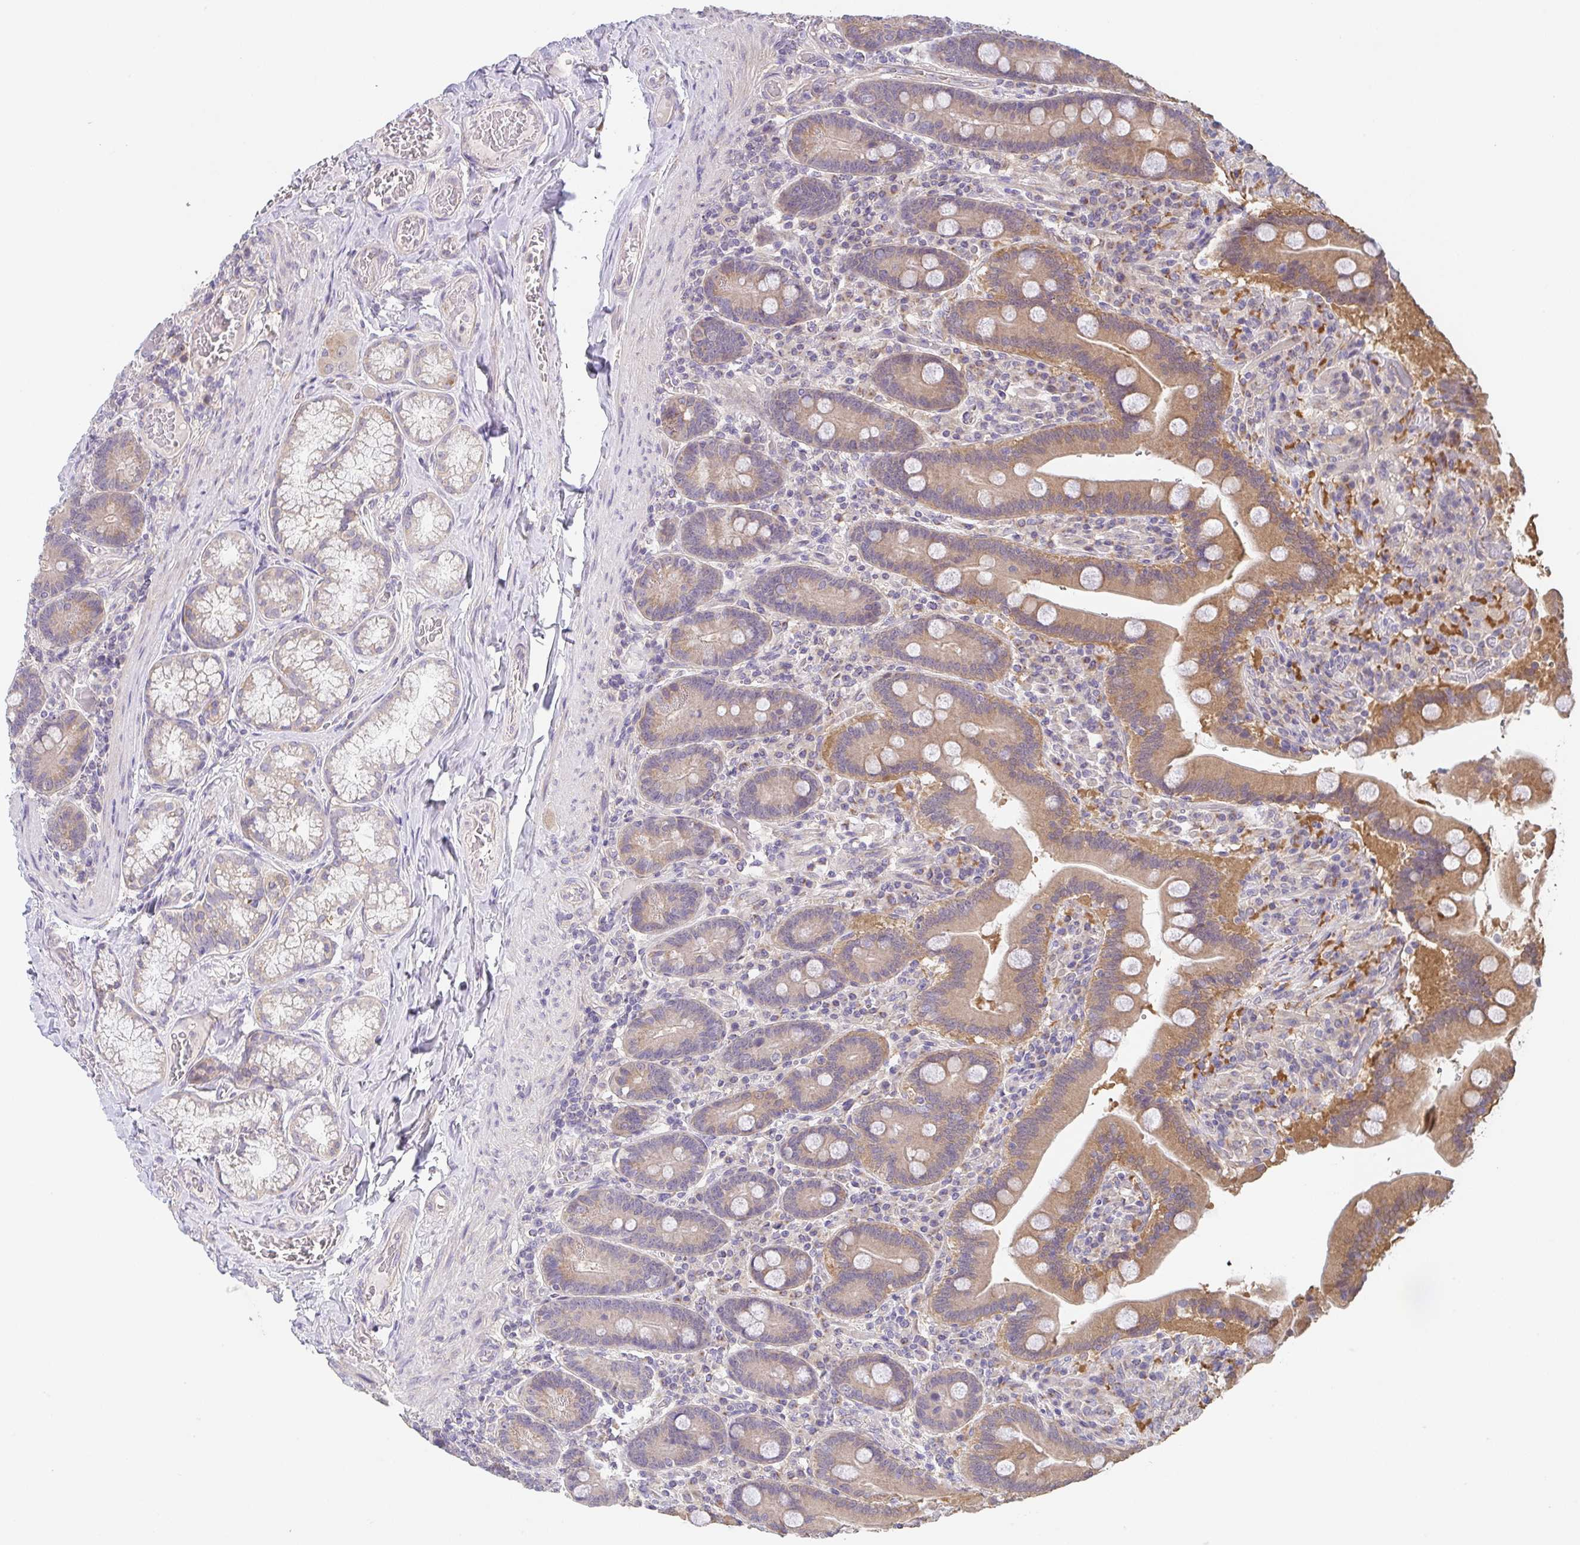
{"staining": {"intensity": "moderate", "quantity": ">75%", "location": "cytoplasmic/membranous"}, "tissue": "duodenum", "cell_type": "Glandular cells", "image_type": "normal", "snomed": [{"axis": "morphology", "description": "Normal tissue, NOS"}, {"axis": "topography", "description": "Duodenum"}], "caption": "IHC photomicrograph of normal human duodenum stained for a protein (brown), which shows medium levels of moderate cytoplasmic/membranous positivity in about >75% of glandular cells.", "gene": "TSPAN31", "patient": {"sex": "female", "age": 62}}